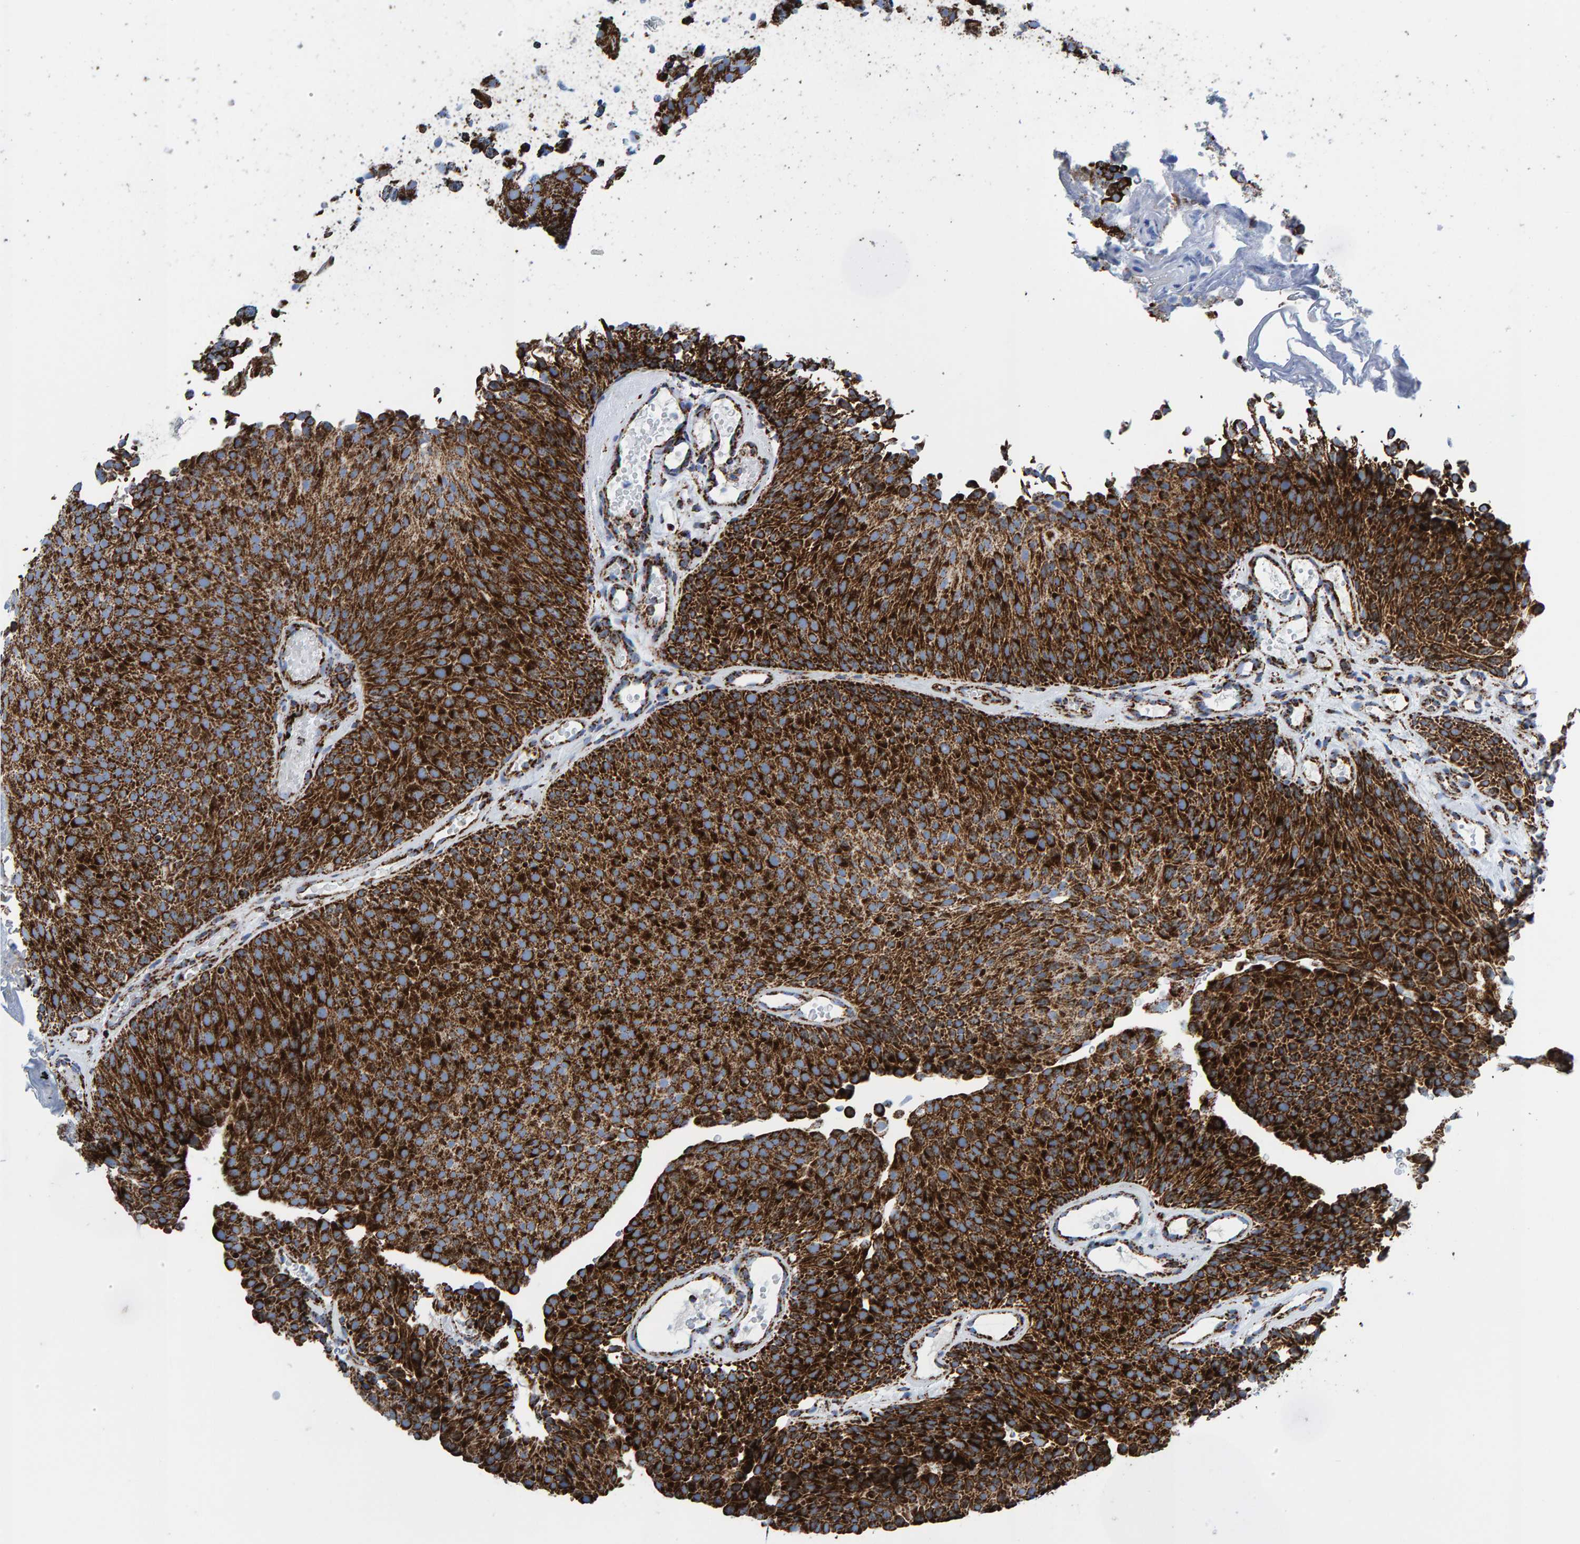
{"staining": {"intensity": "strong", "quantity": ">75%", "location": "cytoplasmic/membranous"}, "tissue": "urothelial cancer", "cell_type": "Tumor cells", "image_type": "cancer", "snomed": [{"axis": "morphology", "description": "Urothelial carcinoma, Low grade"}, {"axis": "topography", "description": "Urinary bladder"}], "caption": "Human urothelial carcinoma (low-grade) stained with a protein marker displays strong staining in tumor cells.", "gene": "ENSG00000262660", "patient": {"sex": "male", "age": 78}}